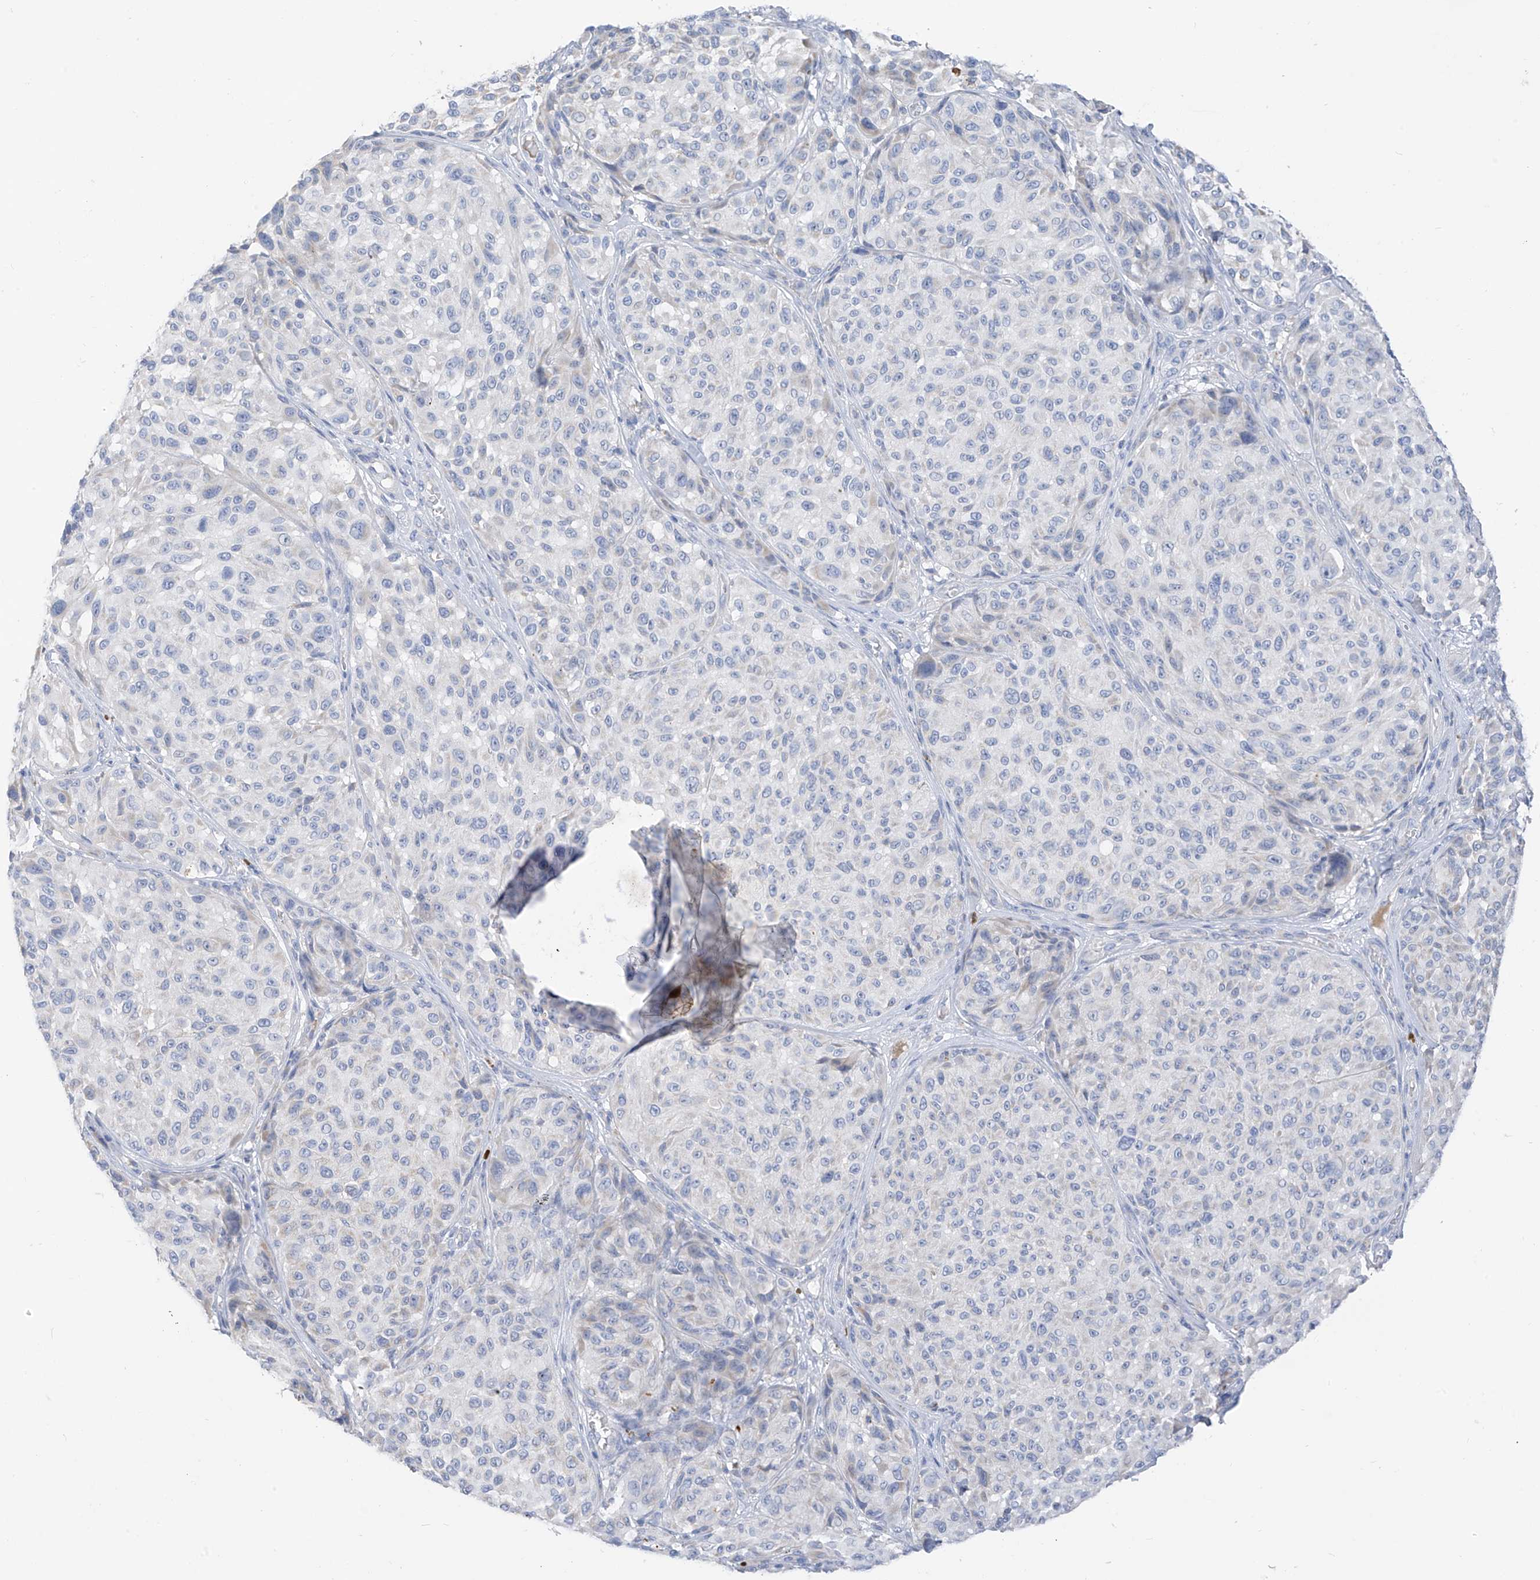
{"staining": {"intensity": "negative", "quantity": "none", "location": "none"}, "tissue": "melanoma", "cell_type": "Tumor cells", "image_type": "cancer", "snomed": [{"axis": "morphology", "description": "Malignant melanoma, NOS"}, {"axis": "topography", "description": "Skin"}], "caption": "Immunohistochemistry (IHC) of human malignant melanoma shows no expression in tumor cells.", "gene": "ZNF404", "patient": {"sex": "male", "age": 83}}